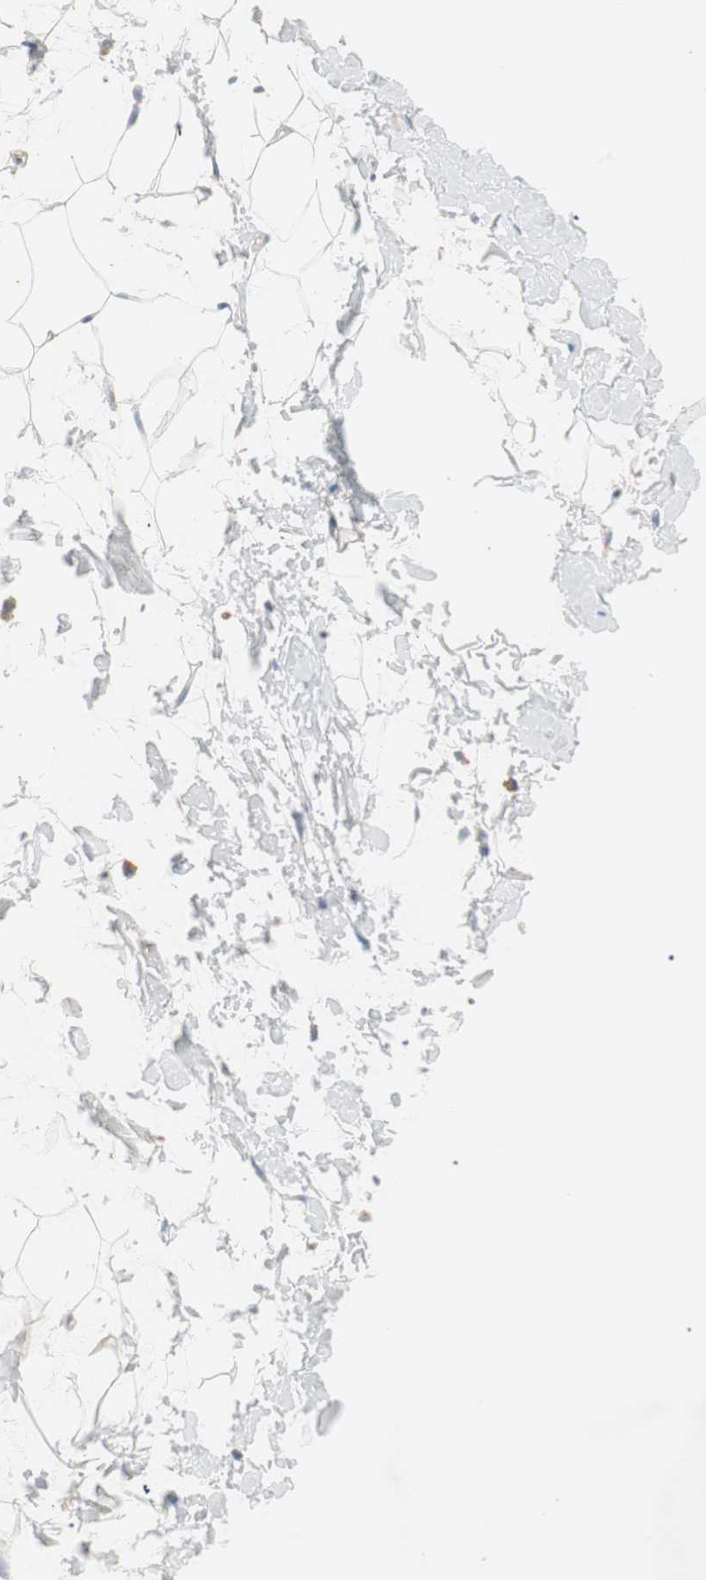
{"staining": {"intensity": "negative", "quantity": "none", "location": "none"}, "tissue": "adipose tissue", "cell_type": "Adipocytes", "image_type": "normal", "snomed": [{"axis": "morphology", "description": "Normal tissue, NOS"}, {"axis": "topography", "description": "Soft tissue"}], "caption": "There is no significant staining in adipocytes of adipose tissue.", "gene": "KHK", "patient": {"sex": "male", "age": 72}}